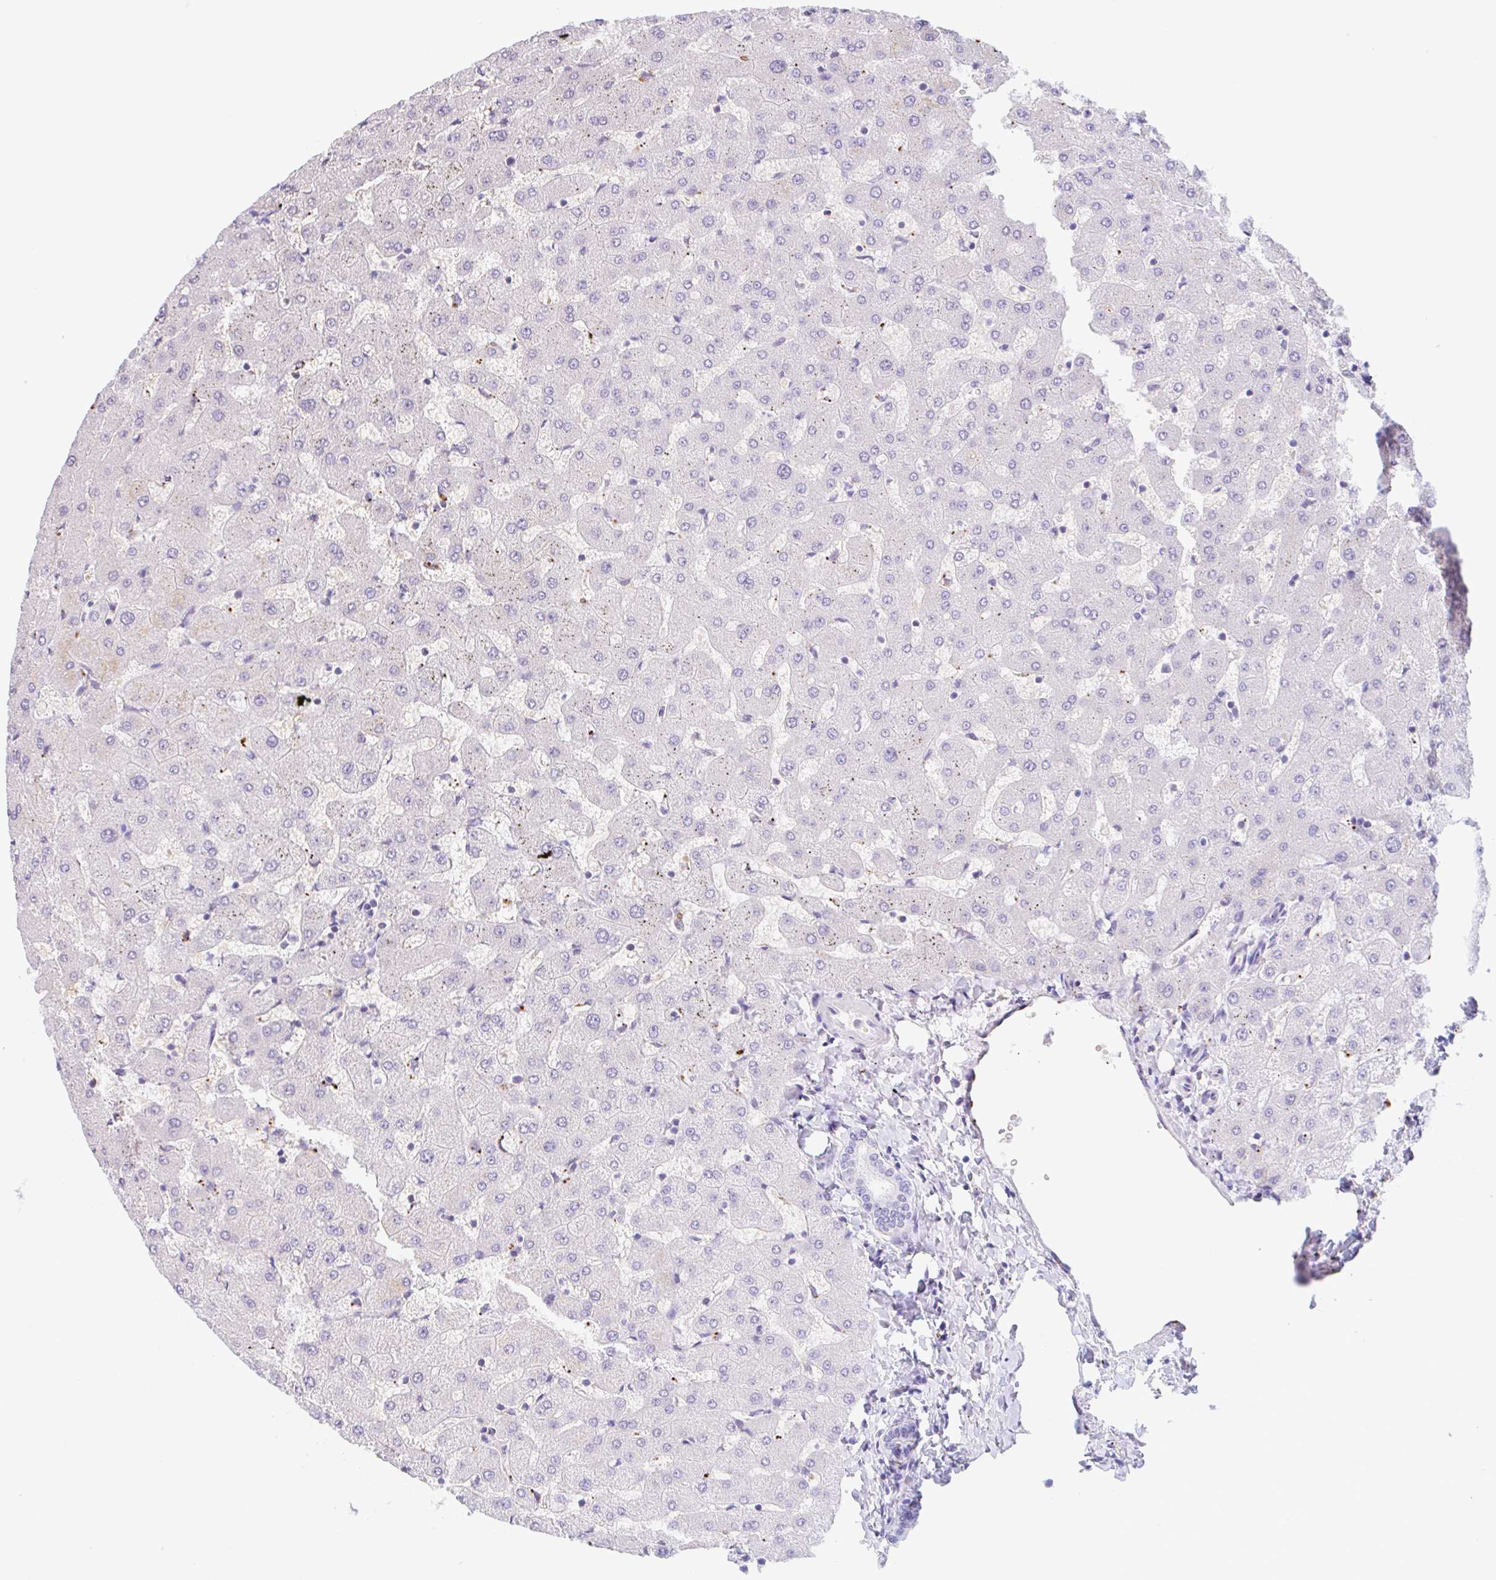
{"staining": {"intensity": "negative", "quantity": "none", "location": "none"}, "tissue": "liver", "cell_type": "Cholangiocytes", "image_type": "normal", "snomed": [{"axis": "morphology", "description": "Normal tissue, NOS"}, {"axis": "topography", "description": "Liver"}], "caption": "An immunohistochemistry (IHC) image of benign liver is shown. There is no staining in cholangiocytes of liver.", "gene": "ANKRD9", "patient": {"sex": "female", "age": 63}}